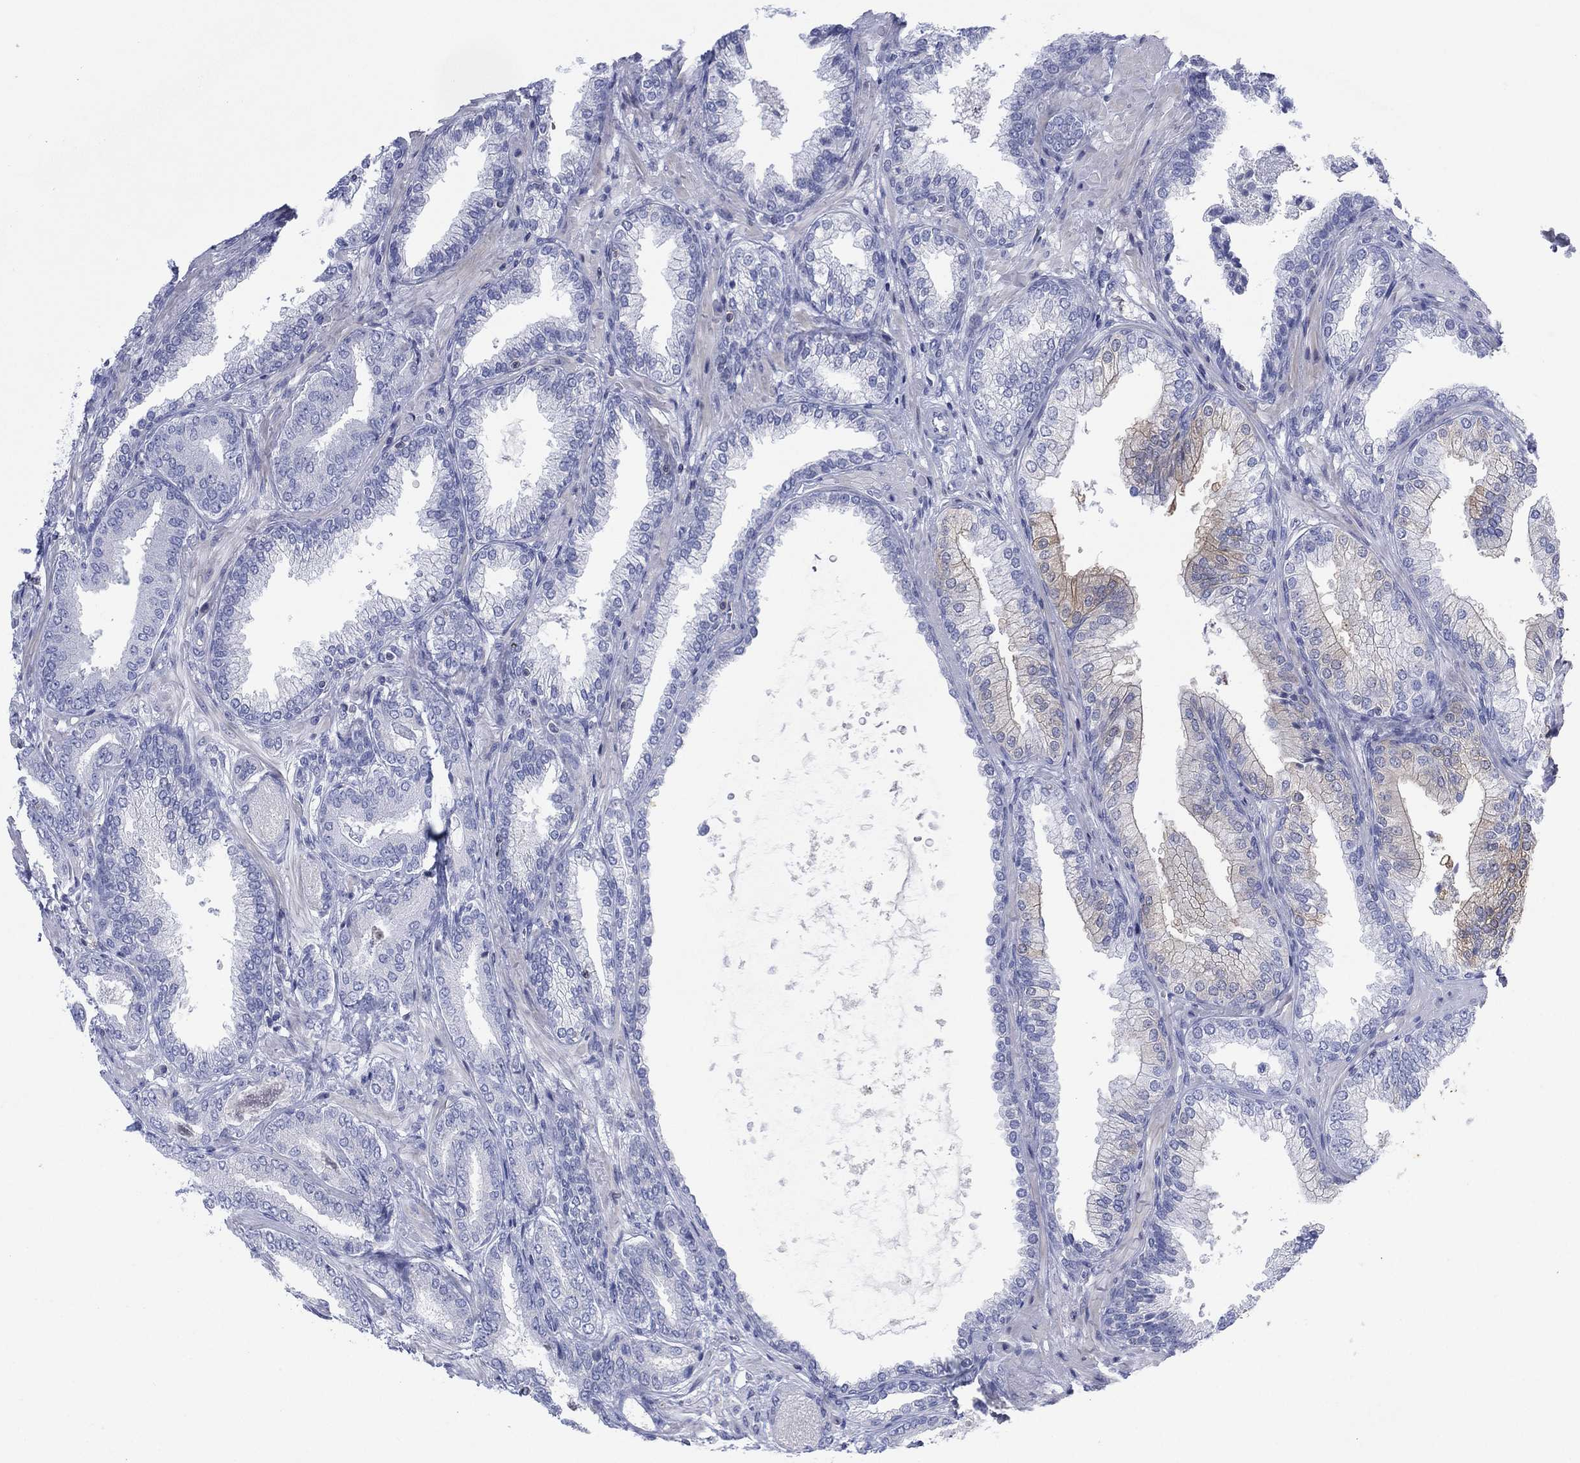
{"staining": {"intensity": "negative", "quantity": "none", "location": "none"}, "tissue": "prostate cancer", "cell_type": "Tumor cells", "image_type": "cancer", "snomed": [{"axis": "morphology", "description": "Adenocarcinoma, Low grade"}, {"axis": "topography", "description": "Prostate"}], "caption": "IHC image of prostate cancer (low-grade adenocarcinoma) stained for a protein (brown), which reveals no expression in tumor cells.", "gene": "SEPTIN1", "patient": {"sex": "male", "age": 68}}